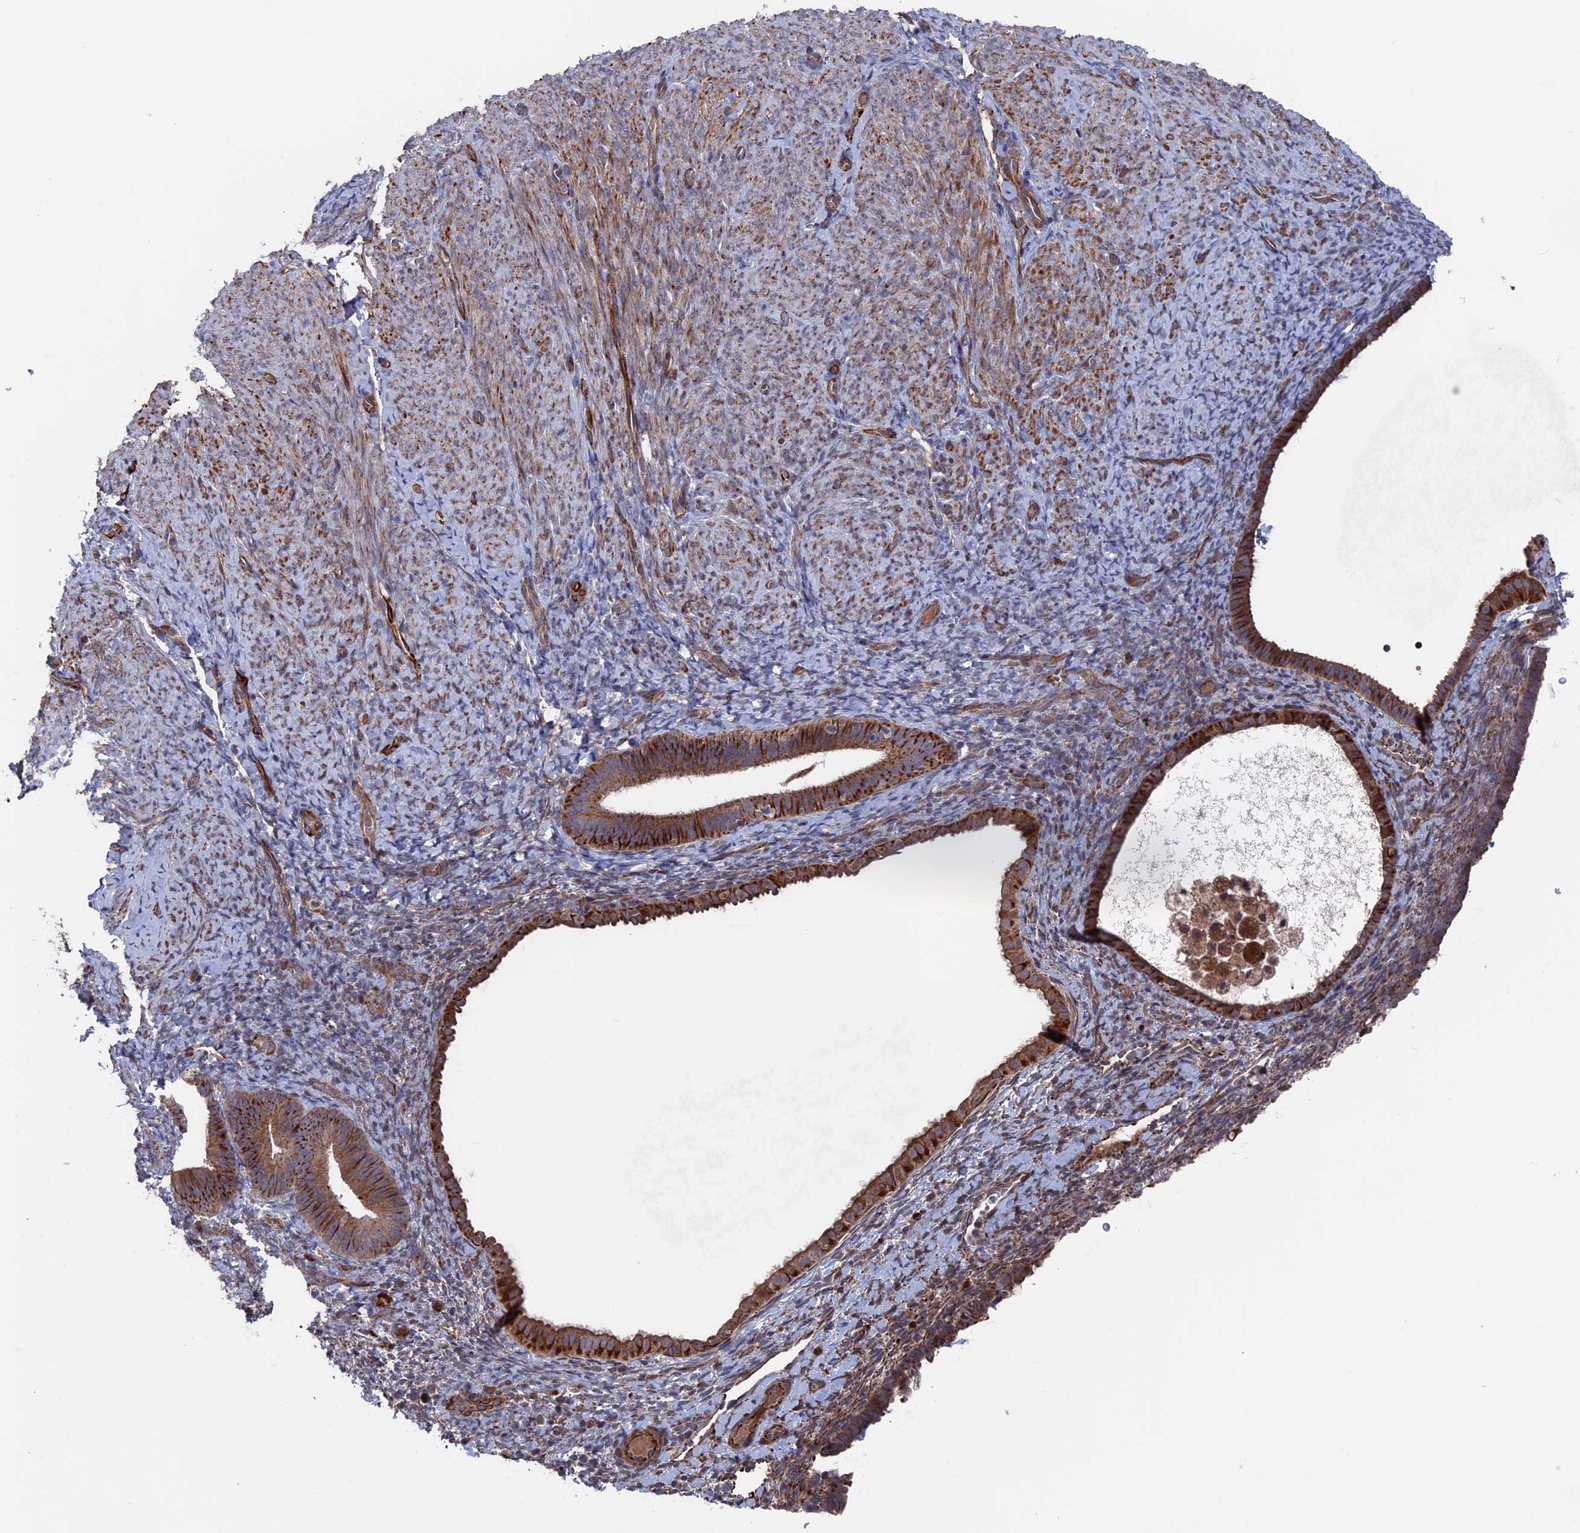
{"staining": {"intensity": "weak", "quantity": "<25%", "location": "cytoplasmic/membranous"}, "tissue": "endometrium", "cell_type": "Cells in endometrial stroma", "image_type": "normal", "snomed": [{"axis": "morphology", "description": "Normal tissue, NOS"}, {"axis": "topography", "description": "Endometrium"}], "caption": "Immunohistochemical staining of unremarkable human endometrium displays no significant positivity in cells in endometrial stroma.", "gene": "PLA2G15", "patient": {"sex": "female", "age": 65}}